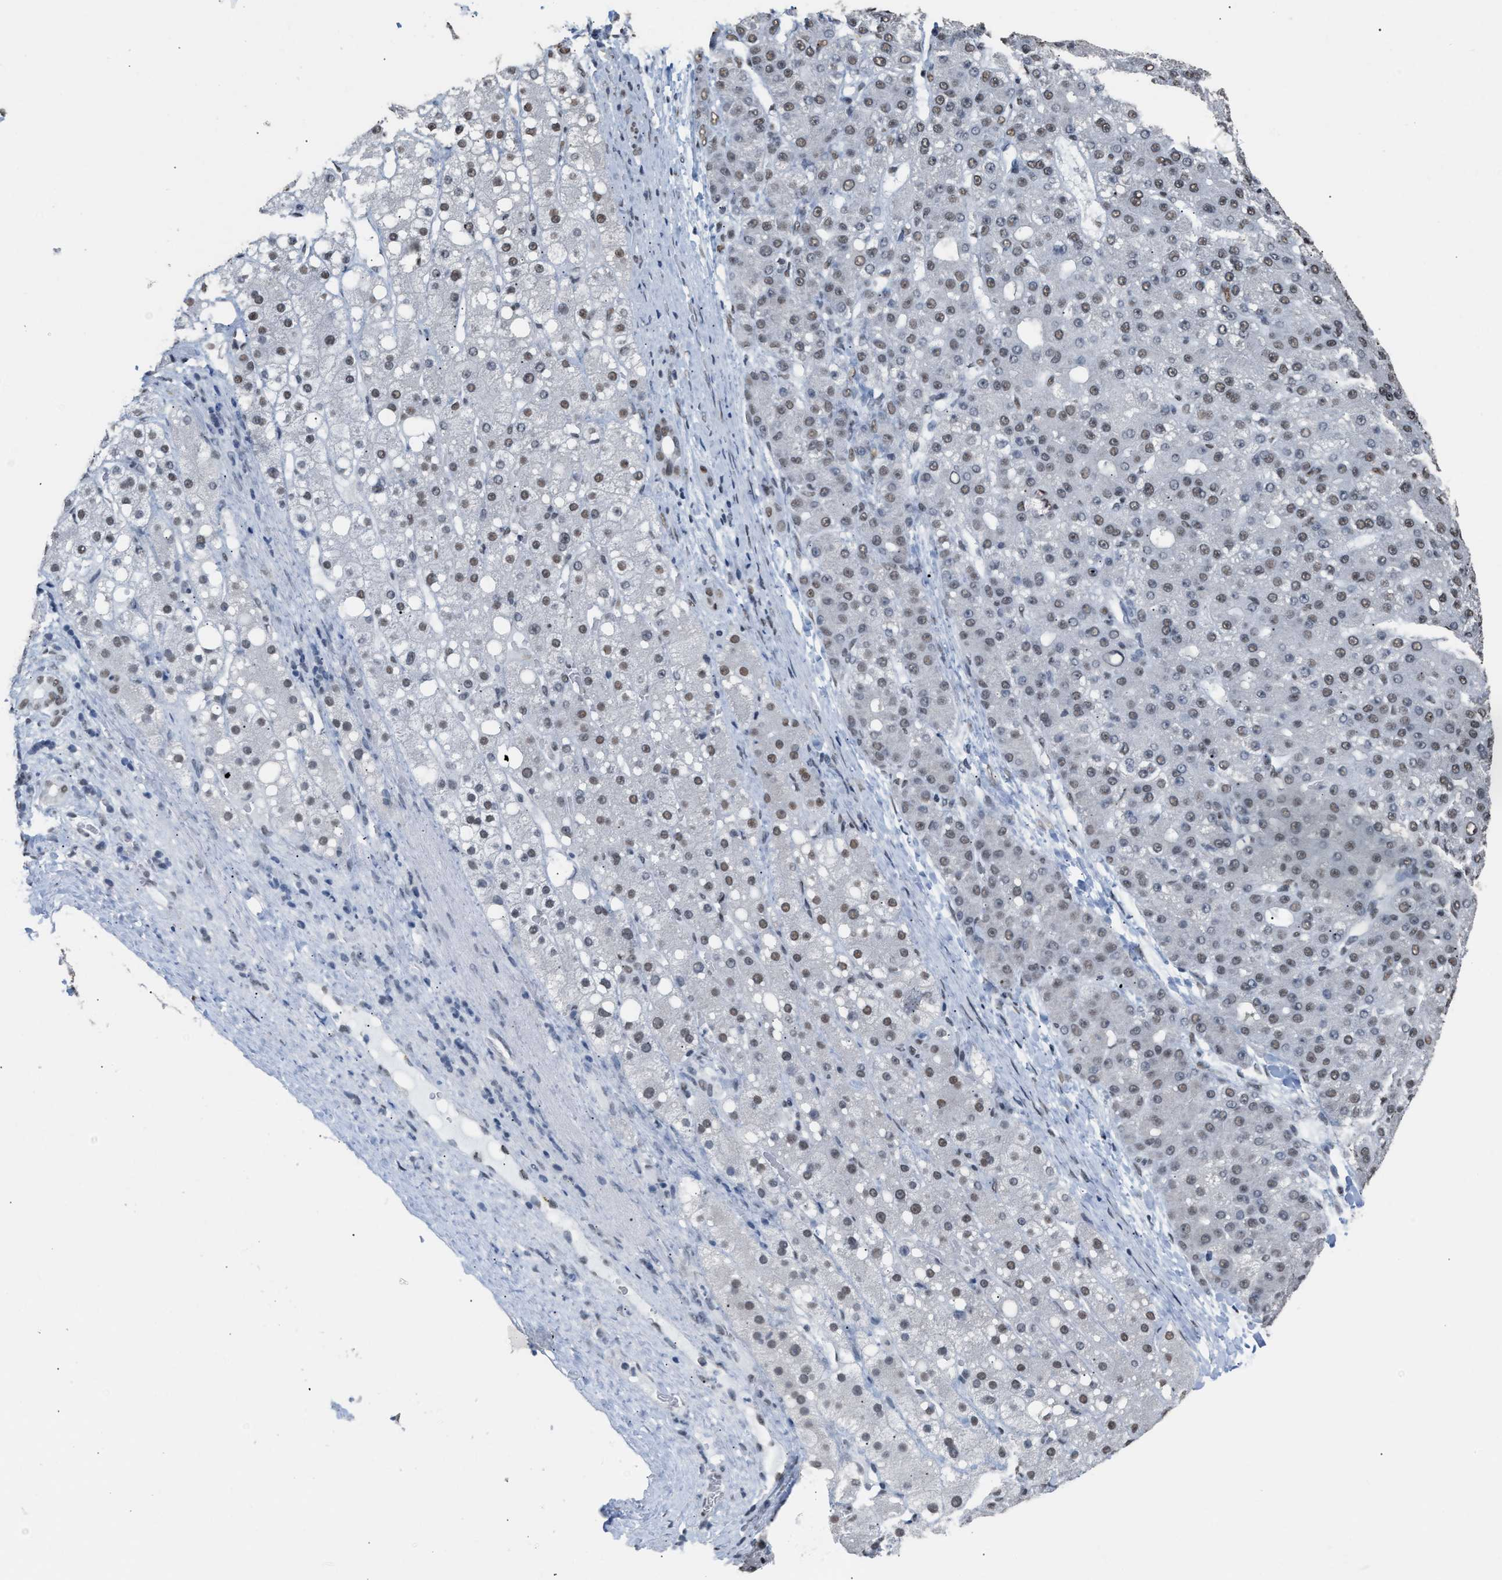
{"staining": {"intensity": "weak", "quantity": ">75%", "location": "nuclear"}, "tissue": "liver cancer", "cell_type": "Tumor cells", "image_type": "cancer", "snomed": [{"axis": "morphology", "description": "Carcinoma, Hepatocellular, NOS"}, {"axis": "topography", "description": "Liver"}], "caption": "IHC (DAB) staining of human hepatocellular carcinoma (liver) displays weak nuclear protein staining in about >75% of tumor cells.", "gene": "CCAR2", "patient": {"sex": "male", "age": 67}}